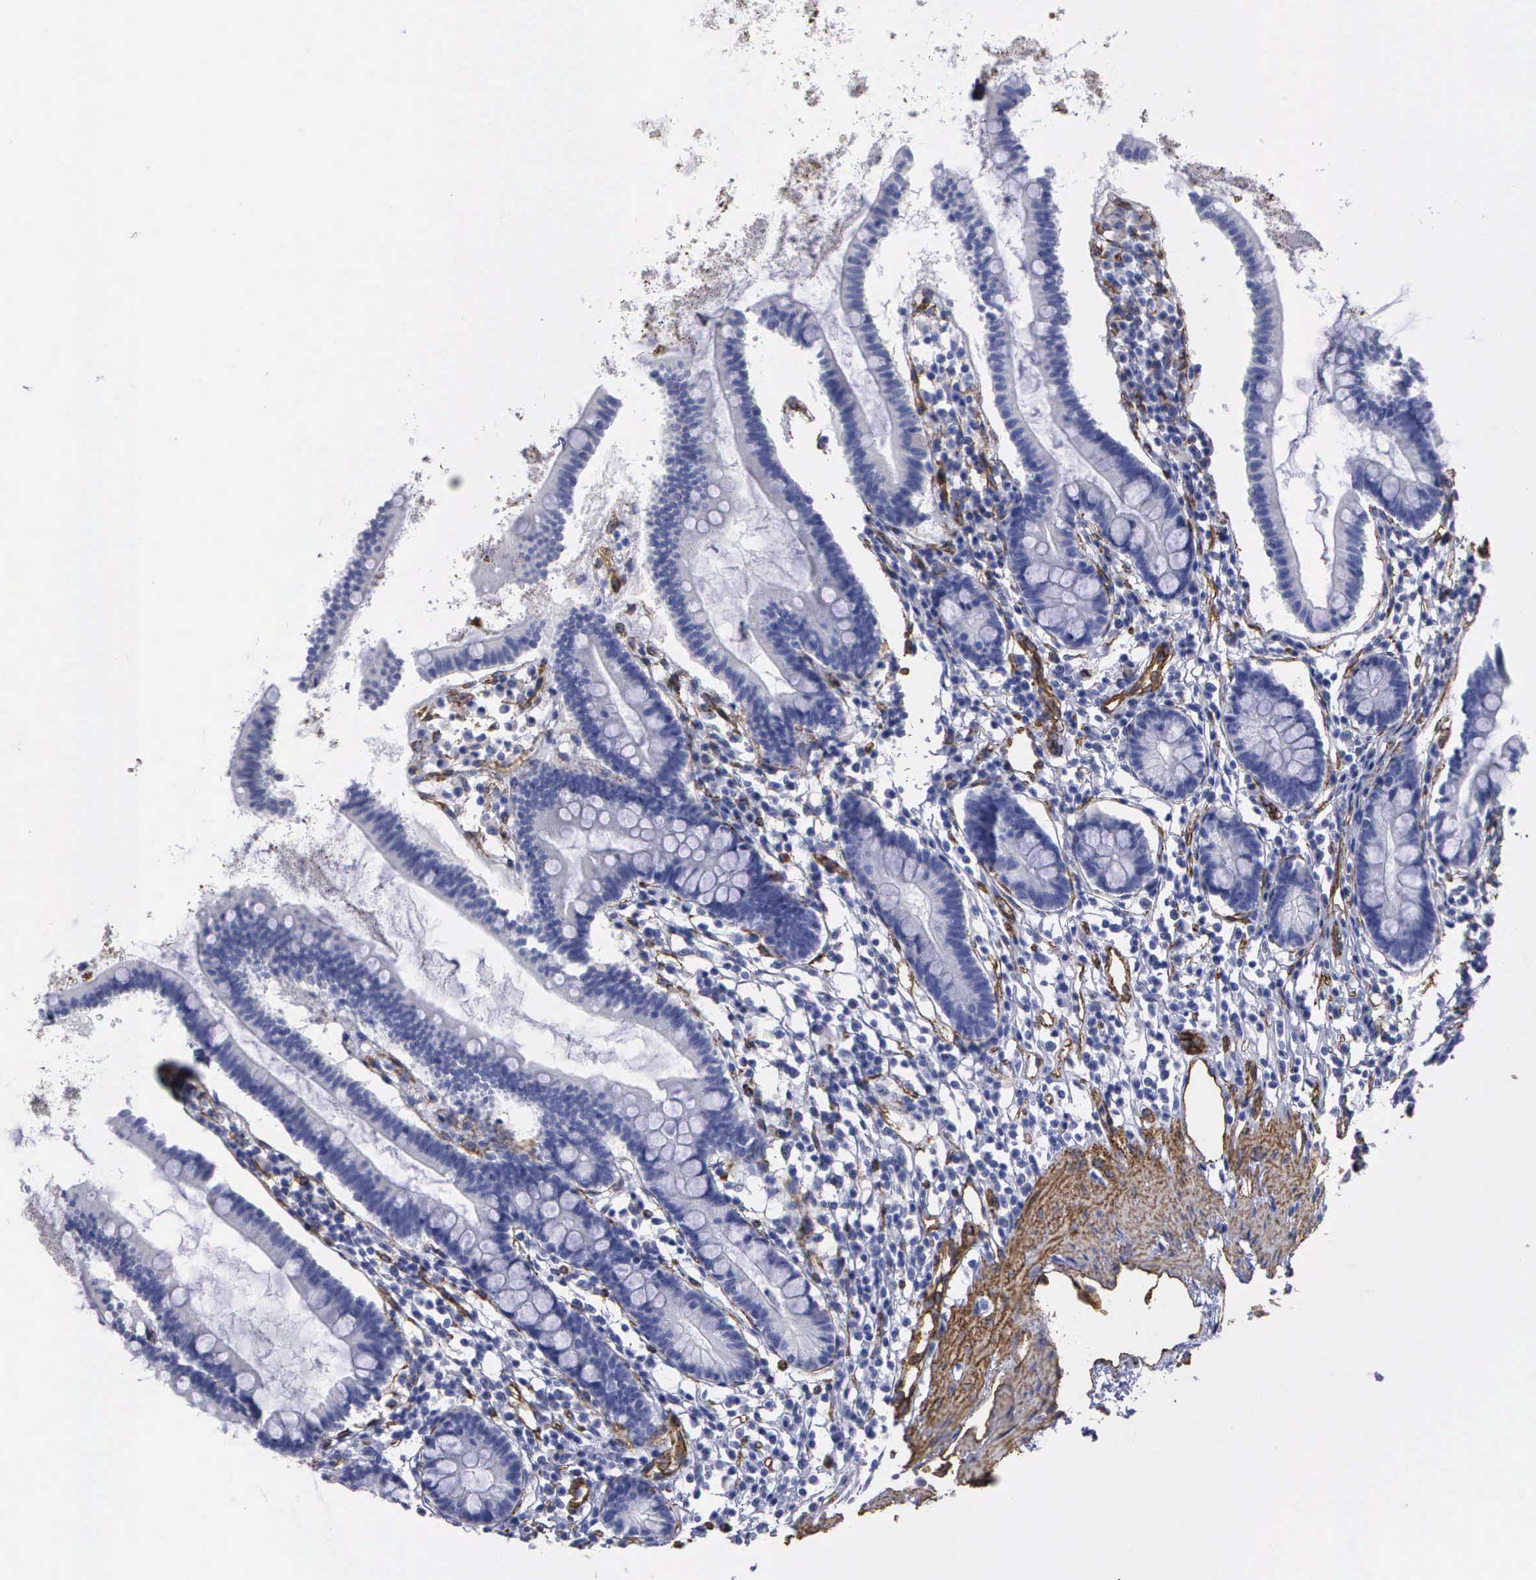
{"staining": {"intensity": "negative", "quantity": "none", "location": "none"}, "tissue": "small intestine", "cell_type": "Glandular cells", "image_type": "normal", "snomed": [{"axis": "morphology", "description": "Normal tissue, NOS"}, {"axis": "topography", "description": "Small intestine"}], "caption": "Immunohistochemistry (IHC) image of unremarkable human small intestine stained for a protein (brown), which exhibits no staining in glandular cells. (Stains: DAB (3,3'-diaminobenzidine) immunohistochemistry (IHC) with hematoxylin counter stain, Microscopy: brightfield microscopy at high magnification).", "gene": "MAGEB10", "patient": {"sex": "female", "age": 37}}